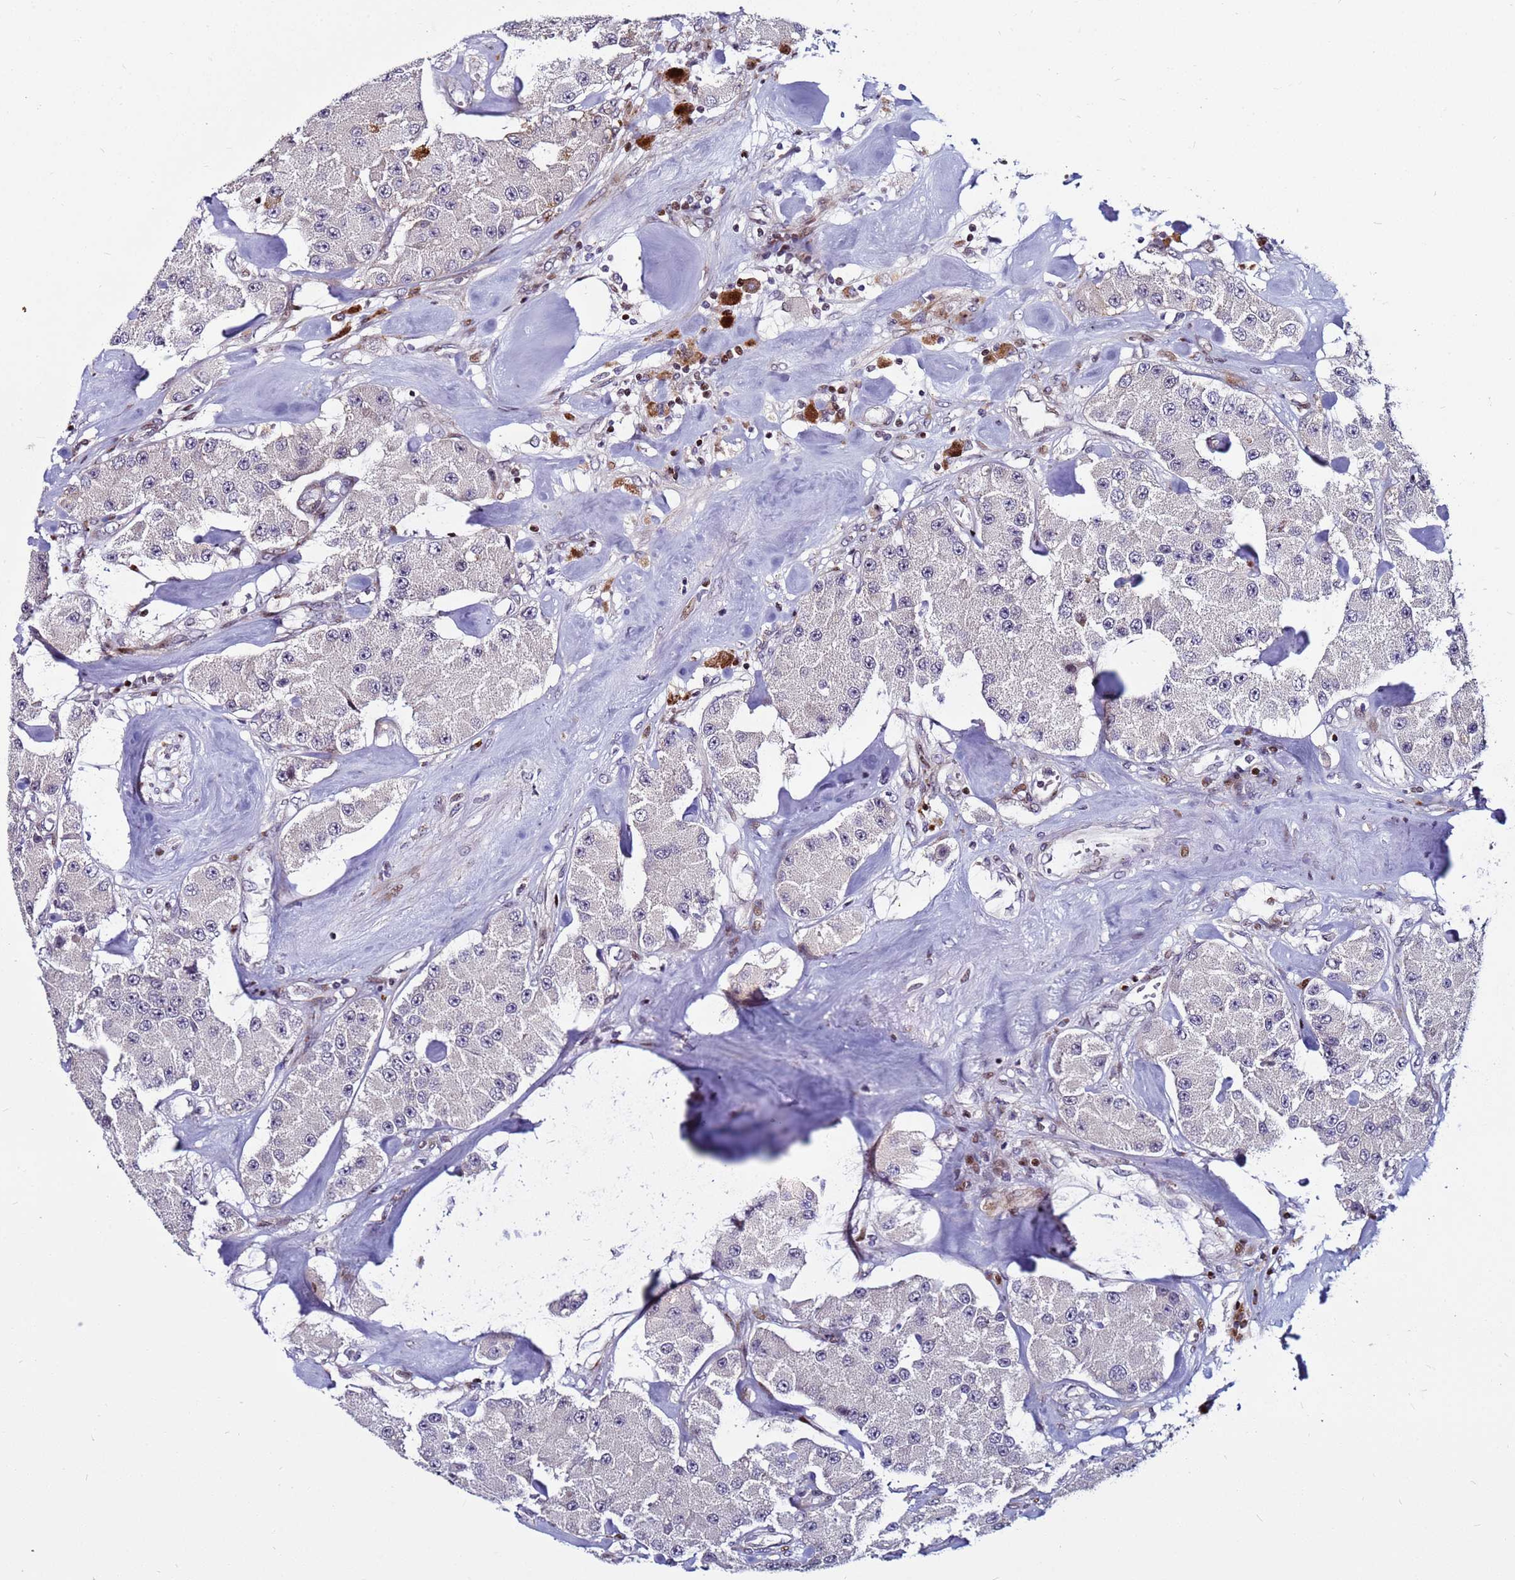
{"staining": {"intensity": "negative", "quantity": "none", "location": "none"}, "tissue": "carcinoid", "cell_type": "Tumor cells", "image_type": "cancer", "snomed": [{"axis": "morphology", "description": "Carcinoid, malignant, NOS"}, {"axis": "topography", "description": "Pancreas"}], "caption": "Protein analysis of carcinoid displays no significant positivity in tumor cells.", "gene": "WBP11", "patient": {"sex": "male", "age": 41}}